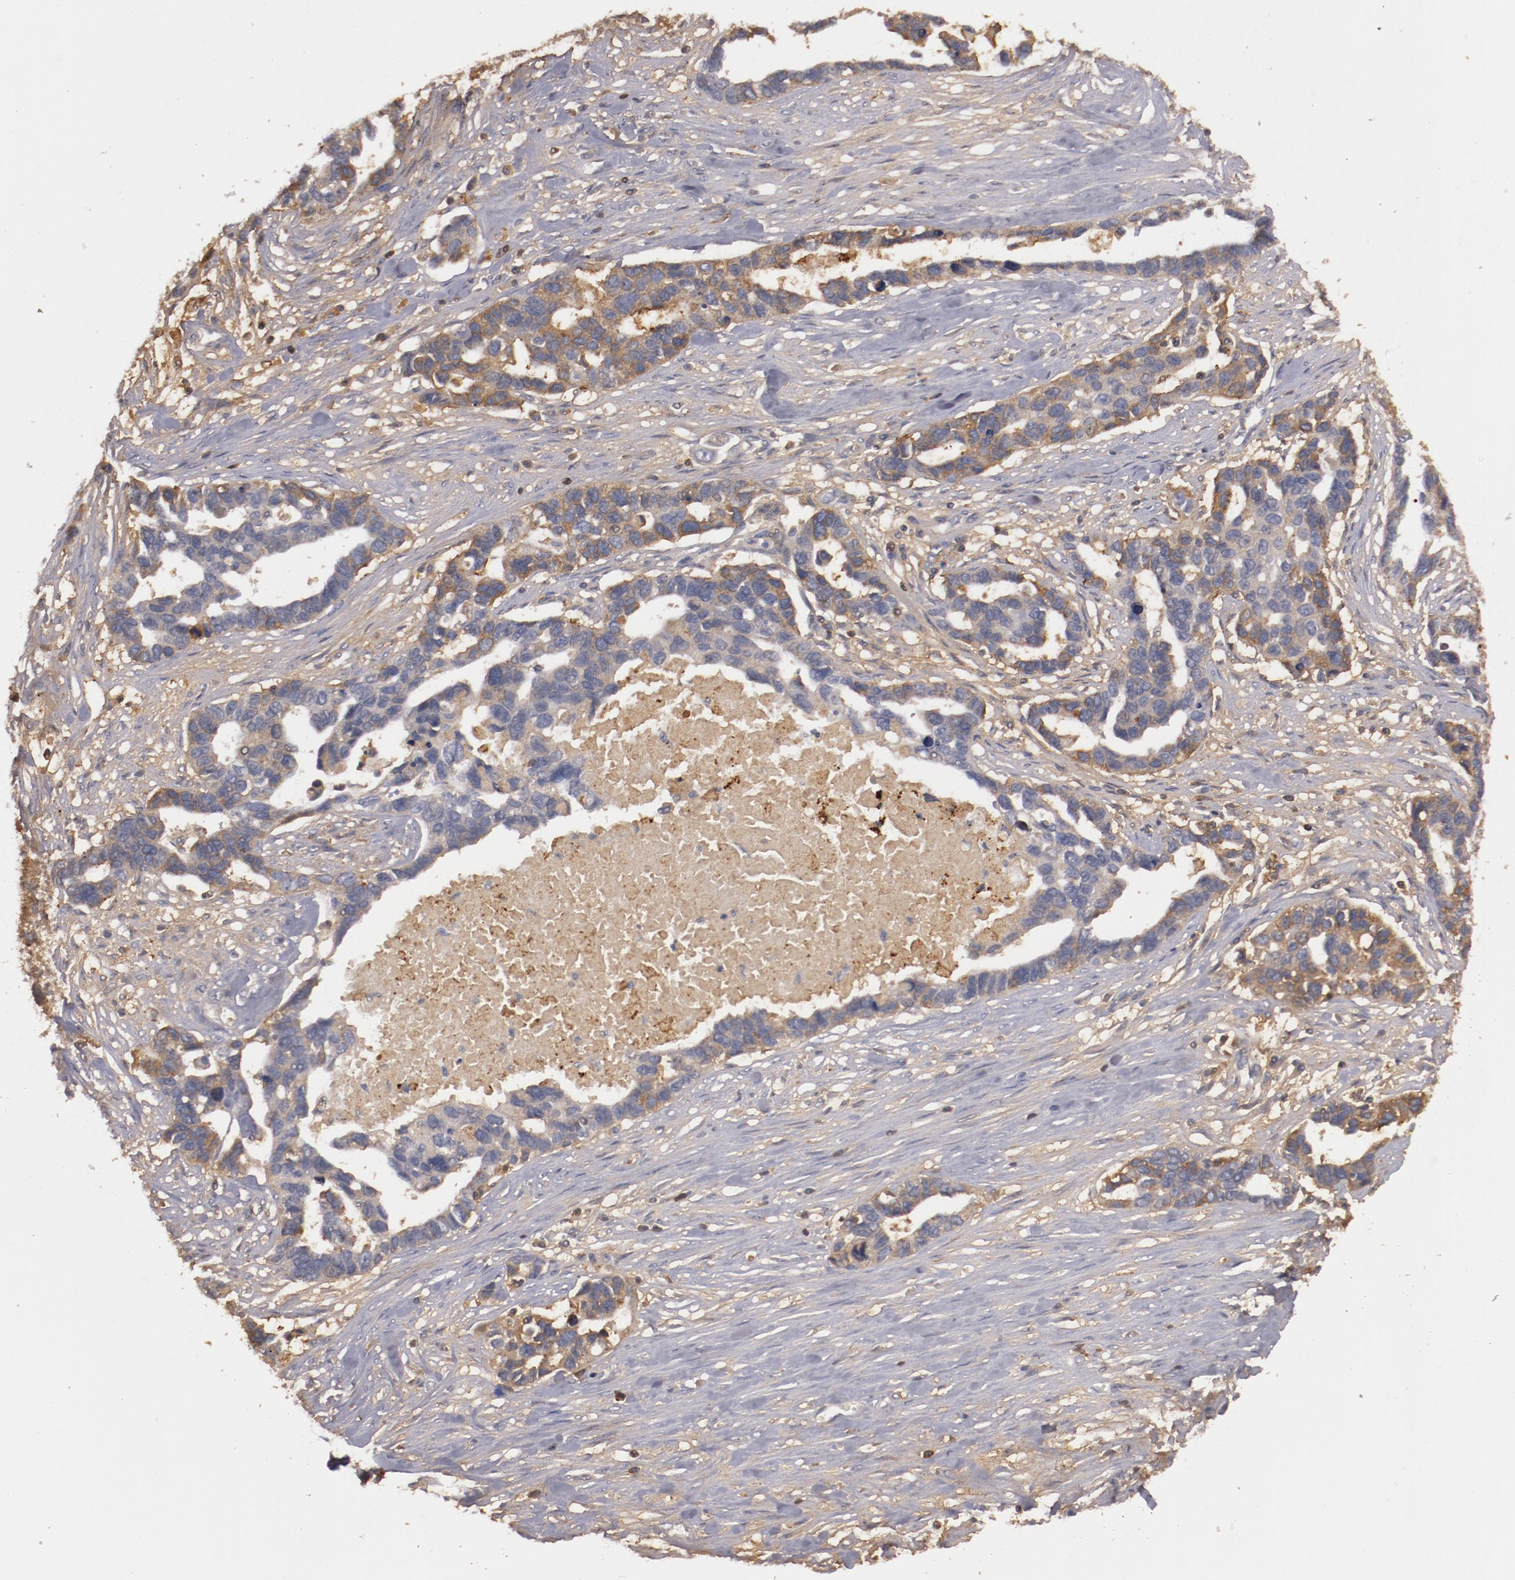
{"staining": {"intensity": "moderate", "quantity": "25%-75%", "location": "cytoplasmic/membranous"}, "tissue": "ovarian cancer", "cell_type": "Tumor cells", "image_type": "cancer", "snomed": [{"axis": "morphology", "description": "Cystadenocarcinoma, serous, NOS"}, {"axis": "topography", "description": "Ovary"}], "caption": "The micrograph demonstrates staining of ovarian cancer (serous cystadenocarcinoma), revealing moderate cytoplasmic/membranous protein expression (brown color) within tumor cells. (DAB (3,3'-diaminobenzidine) IHC, brown staining for protein, blue staining for nuclei).", "gene": "MBL2", "patient": {"sex": "female", "age": 54}}